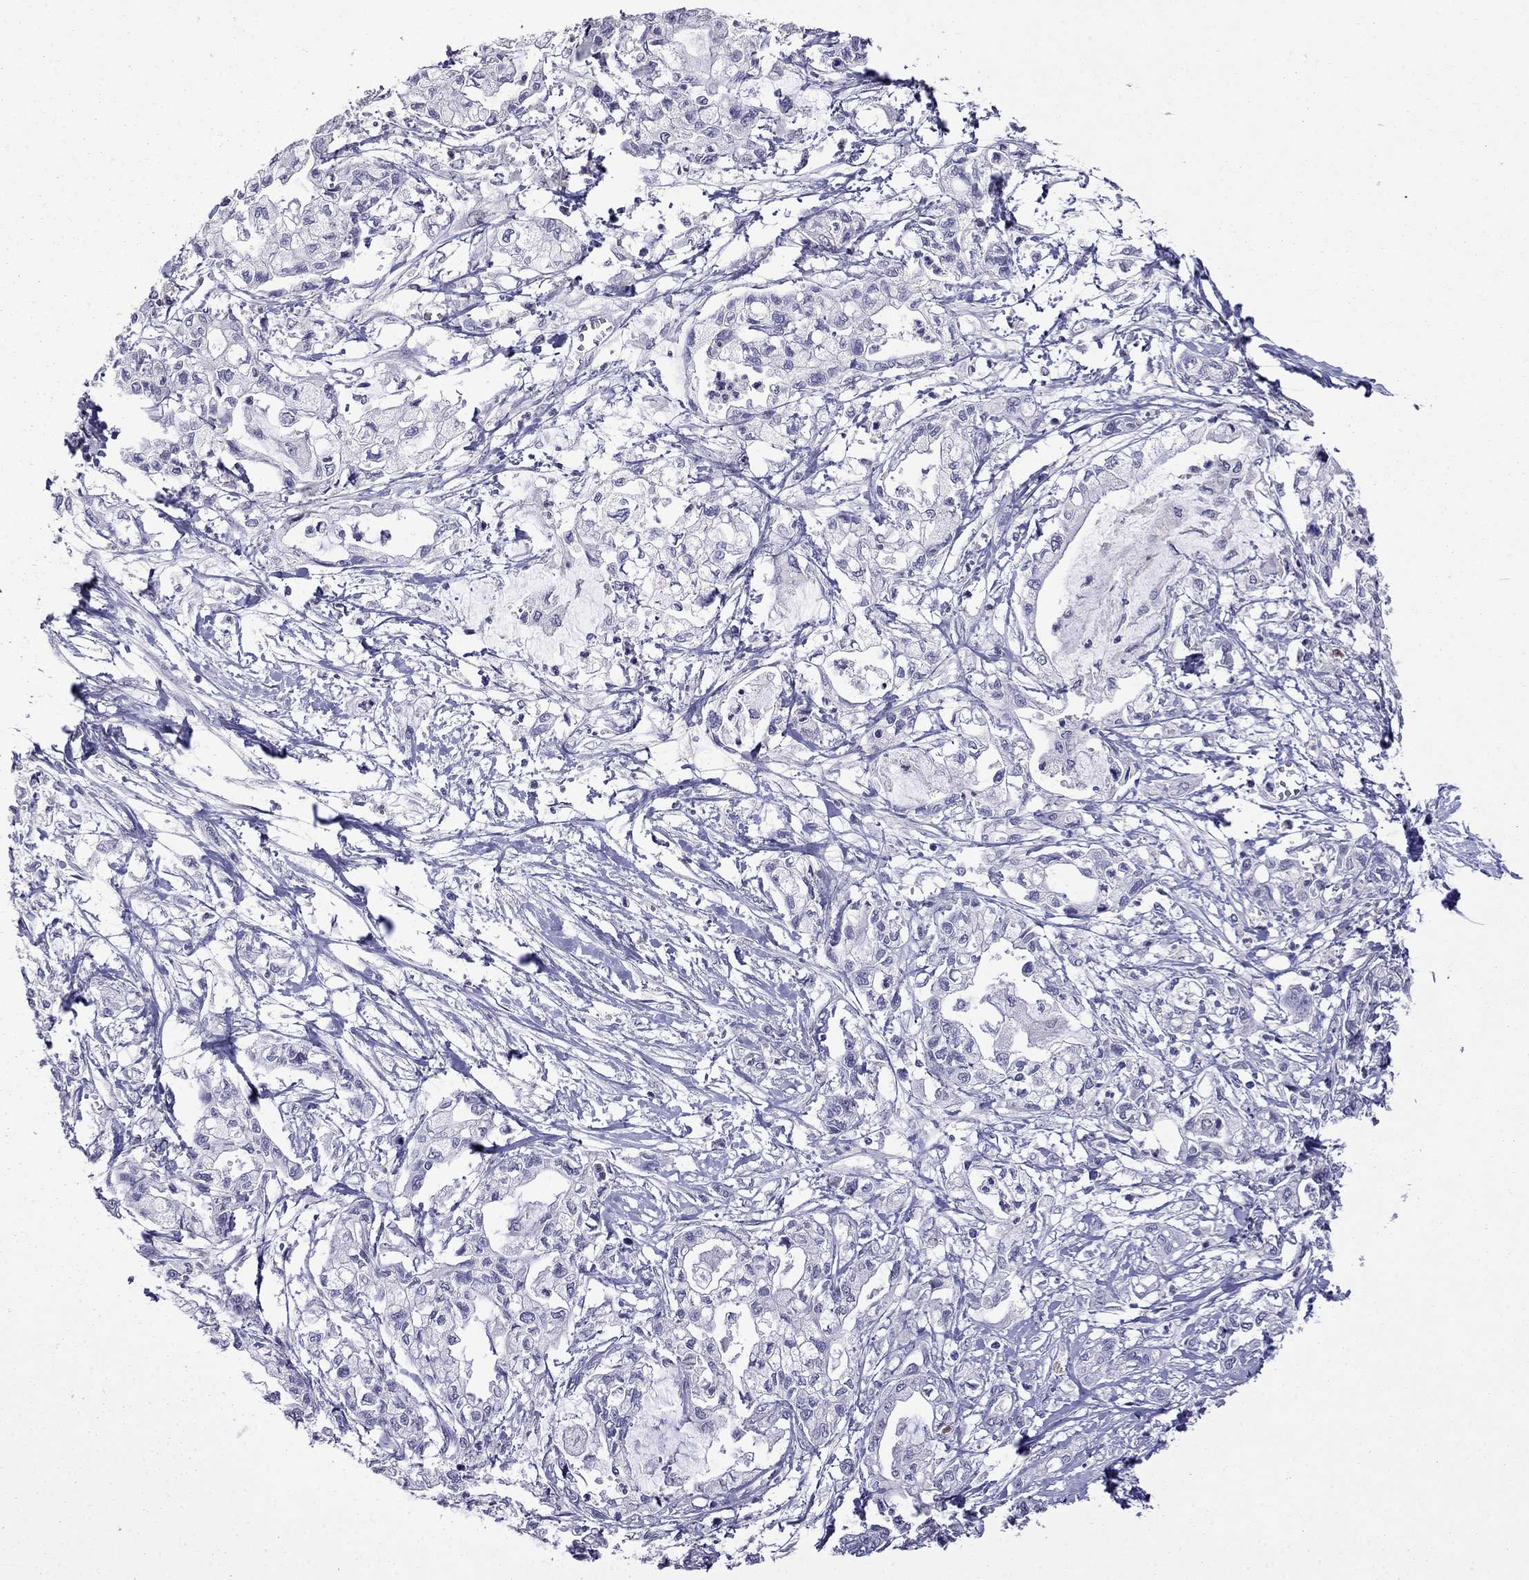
{"staining": {"intensity": "negative", "quantity": "none", "location": "none"}, "tissue": "pancreatic cancer", "cell_type": "Tumor cells", "image_type": "cancer", "snomed": [{"axis": "morphology", "description": "Adenocarcinoma, NOS"}, {"axis": "topography", "description": "Pancreas"}], "caption": "A high-resolution histopathology image shows IHC staining of pancreatic cancer (adenocarcinoma), which shows no significant staining in tumor cells.", "gene": "STAR", "patient": {"sex": "male", "age": 54}}